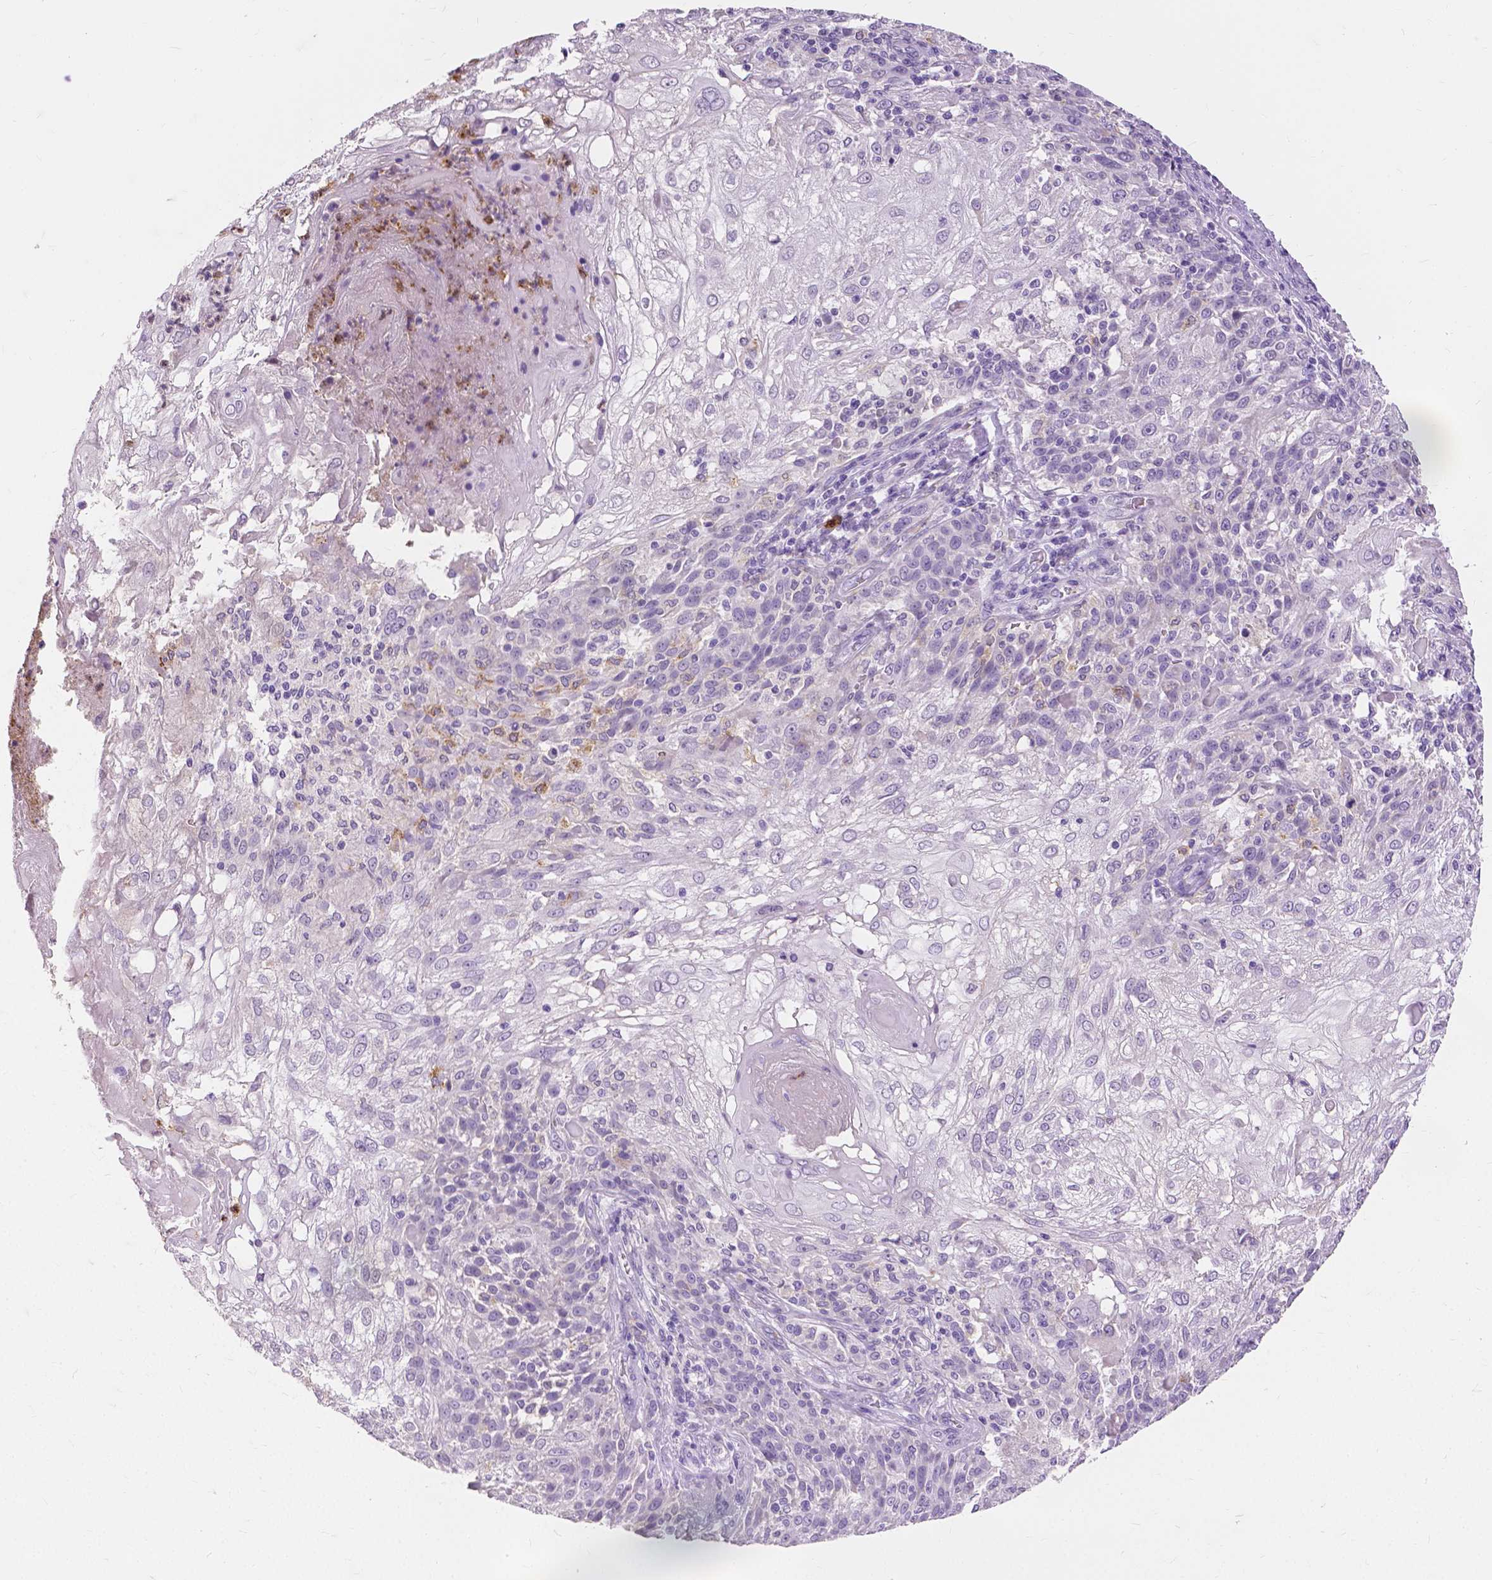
{"staining": {"intensity": "negative", "quantity": "none", "location": "none"}, "tissue": "skin cancer", "cell_type": "Tumor cells", "image_type": "cancer", "snomed": [{"axis": "morphology", "description": "Normal tissue, NOS"}, {"axis": "morphology", "description": "Squamous cell carcinoma, NOS"}, {"axis": "topography", "description": "Skin"}], "caption": "IHC of skin cancer displays no positivity in tumor cells. Brightfield microscopy of immunohistochemistry (IHC) stained with DAB (3,3'-diaminobenzidine) (brown) and hematoxylin (blue), captured at high magnification.", "gene": "CXCR2", "patient": {"sex": "female", "age": 83}}